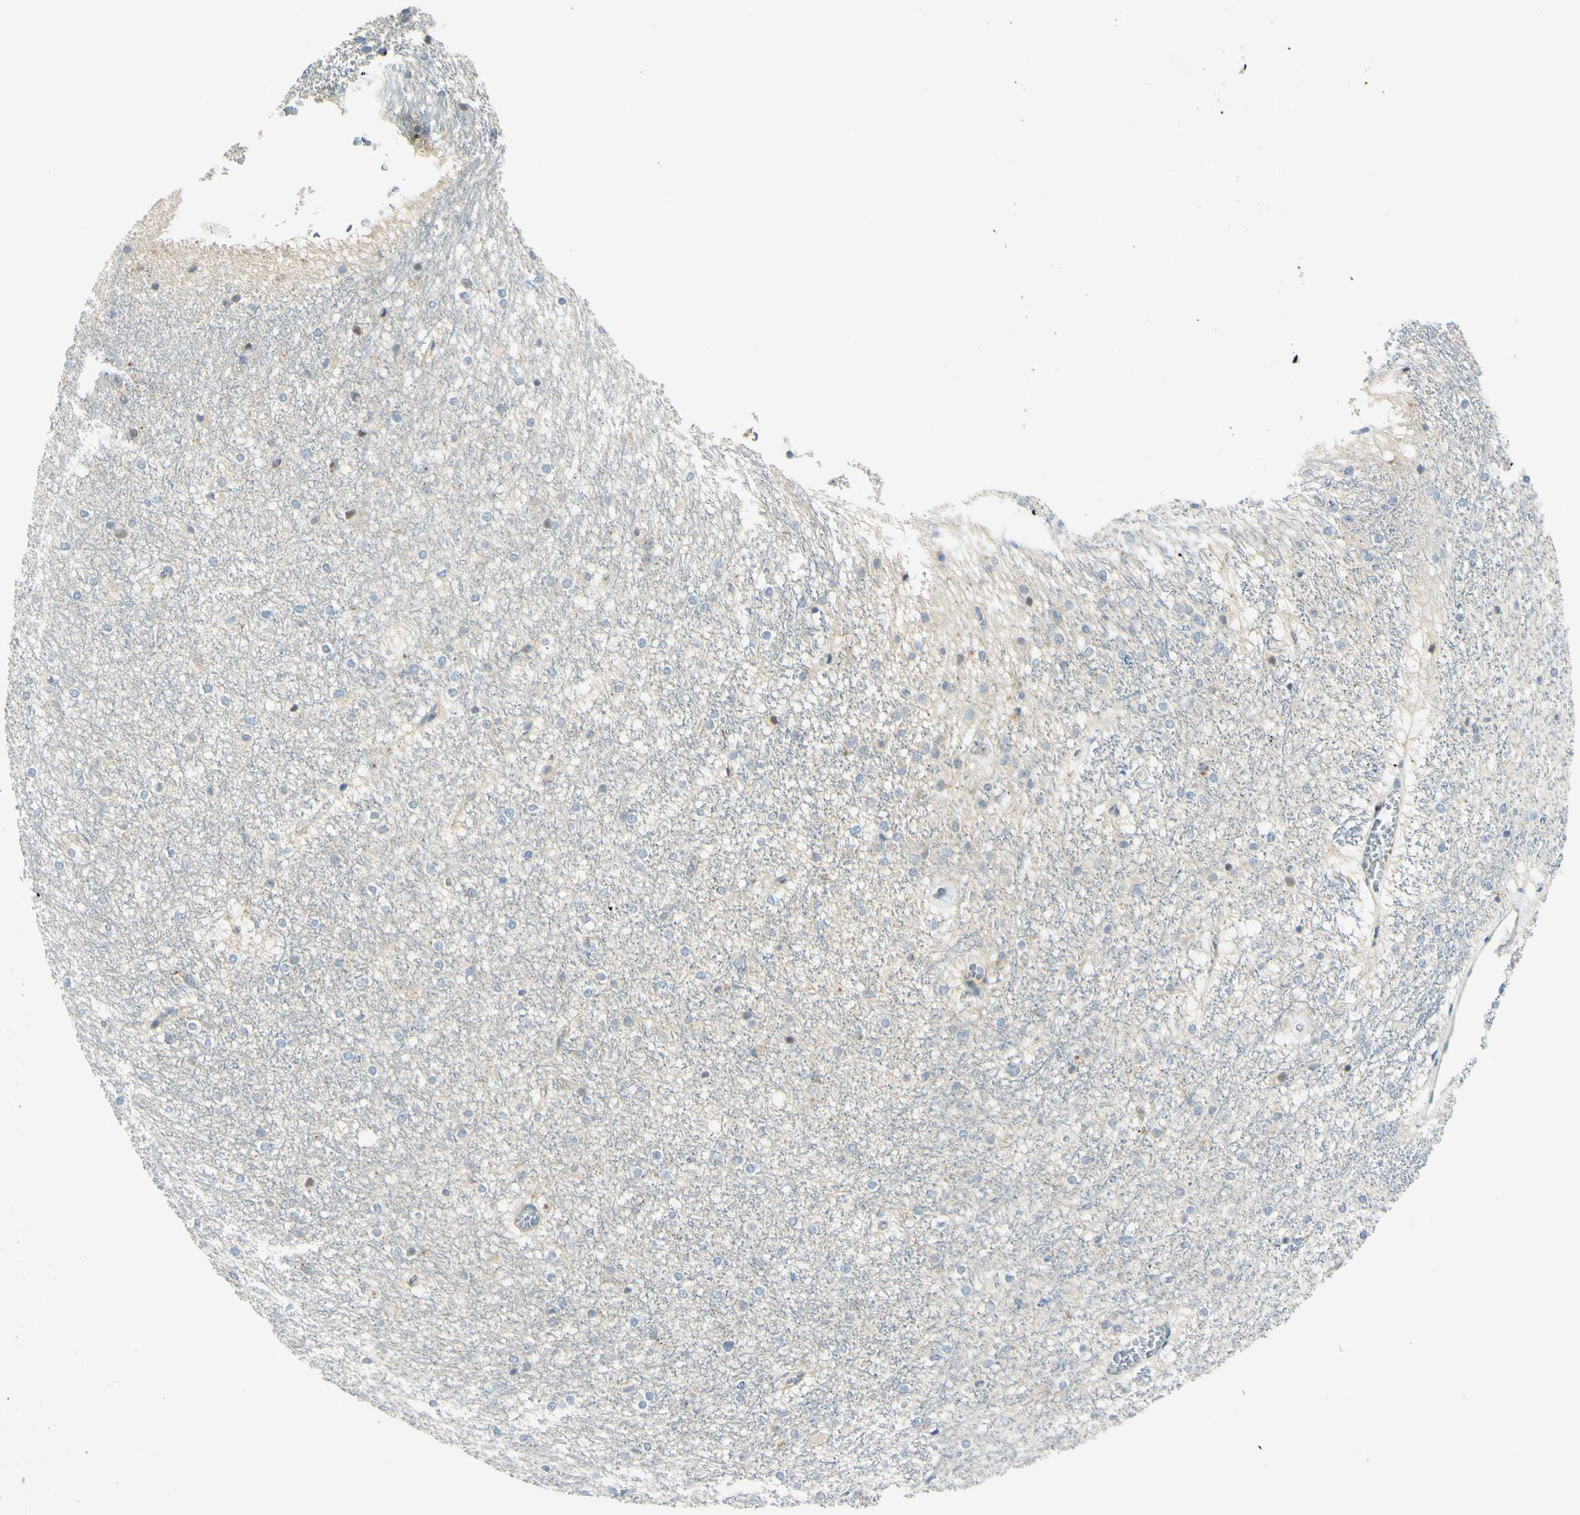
{"staining": {"intensity": "negative", "quantity": "none", "location": "none"}, "tissue": "caudate", "cell_type": "Glial cells", "image_type": "normal", "snomed": [{"axis": "morphology", "description": "Normal tissue, NOS"}, {"axis": "topography", "description": "Lateral ventricle wall"}], "caption": "Immunohistochemistry image of normal caudate: human caudate stained with DAB exhibits no significant protein staining in glial cells.", "gene": "LAMA3", "patient": {"sex": "female", "age": 19}}